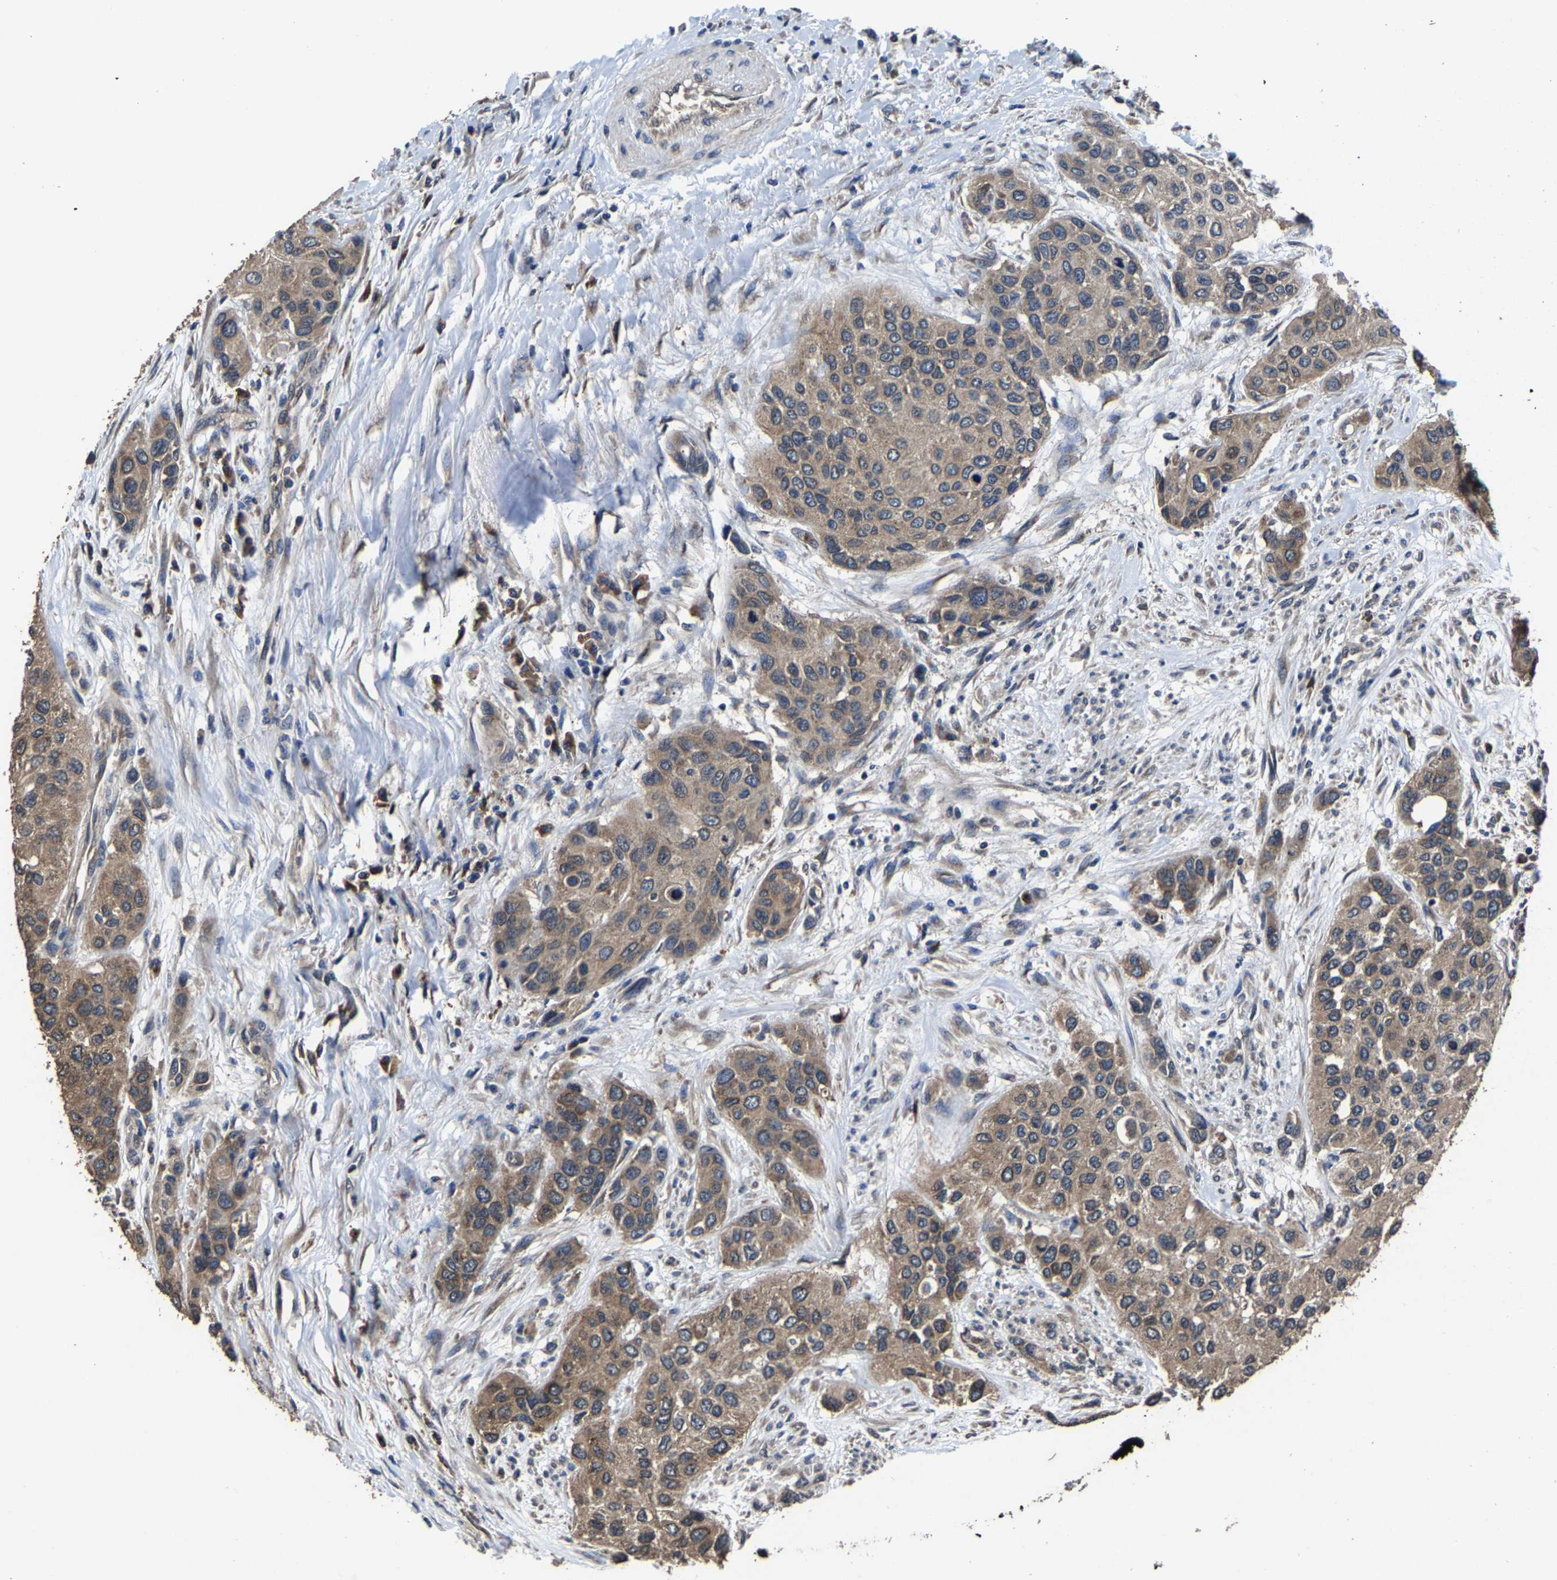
{"staining": {"intensity": "moderate", "quantity": ">75%", "location": "cytoplasmic/membranous"}, "tissue": "urothelial cancer", "cell_type": "Tumor cells", "image_type": "cancer", "snomed": [{"axis": "morphology", "description": "Urothelial carcinoma, High grade"}, {"axis": "topography", "description": "Urinary bladder"}], "caption": "A histopathology image showing moderate cytoplasmic/membranous staining in approximately >75% of tumor cells in urothelial cancer, as visualized by brown immunohistochemical staining.", "gene": "EBAG9", "patient": {"sex": "female", "age": 56}}